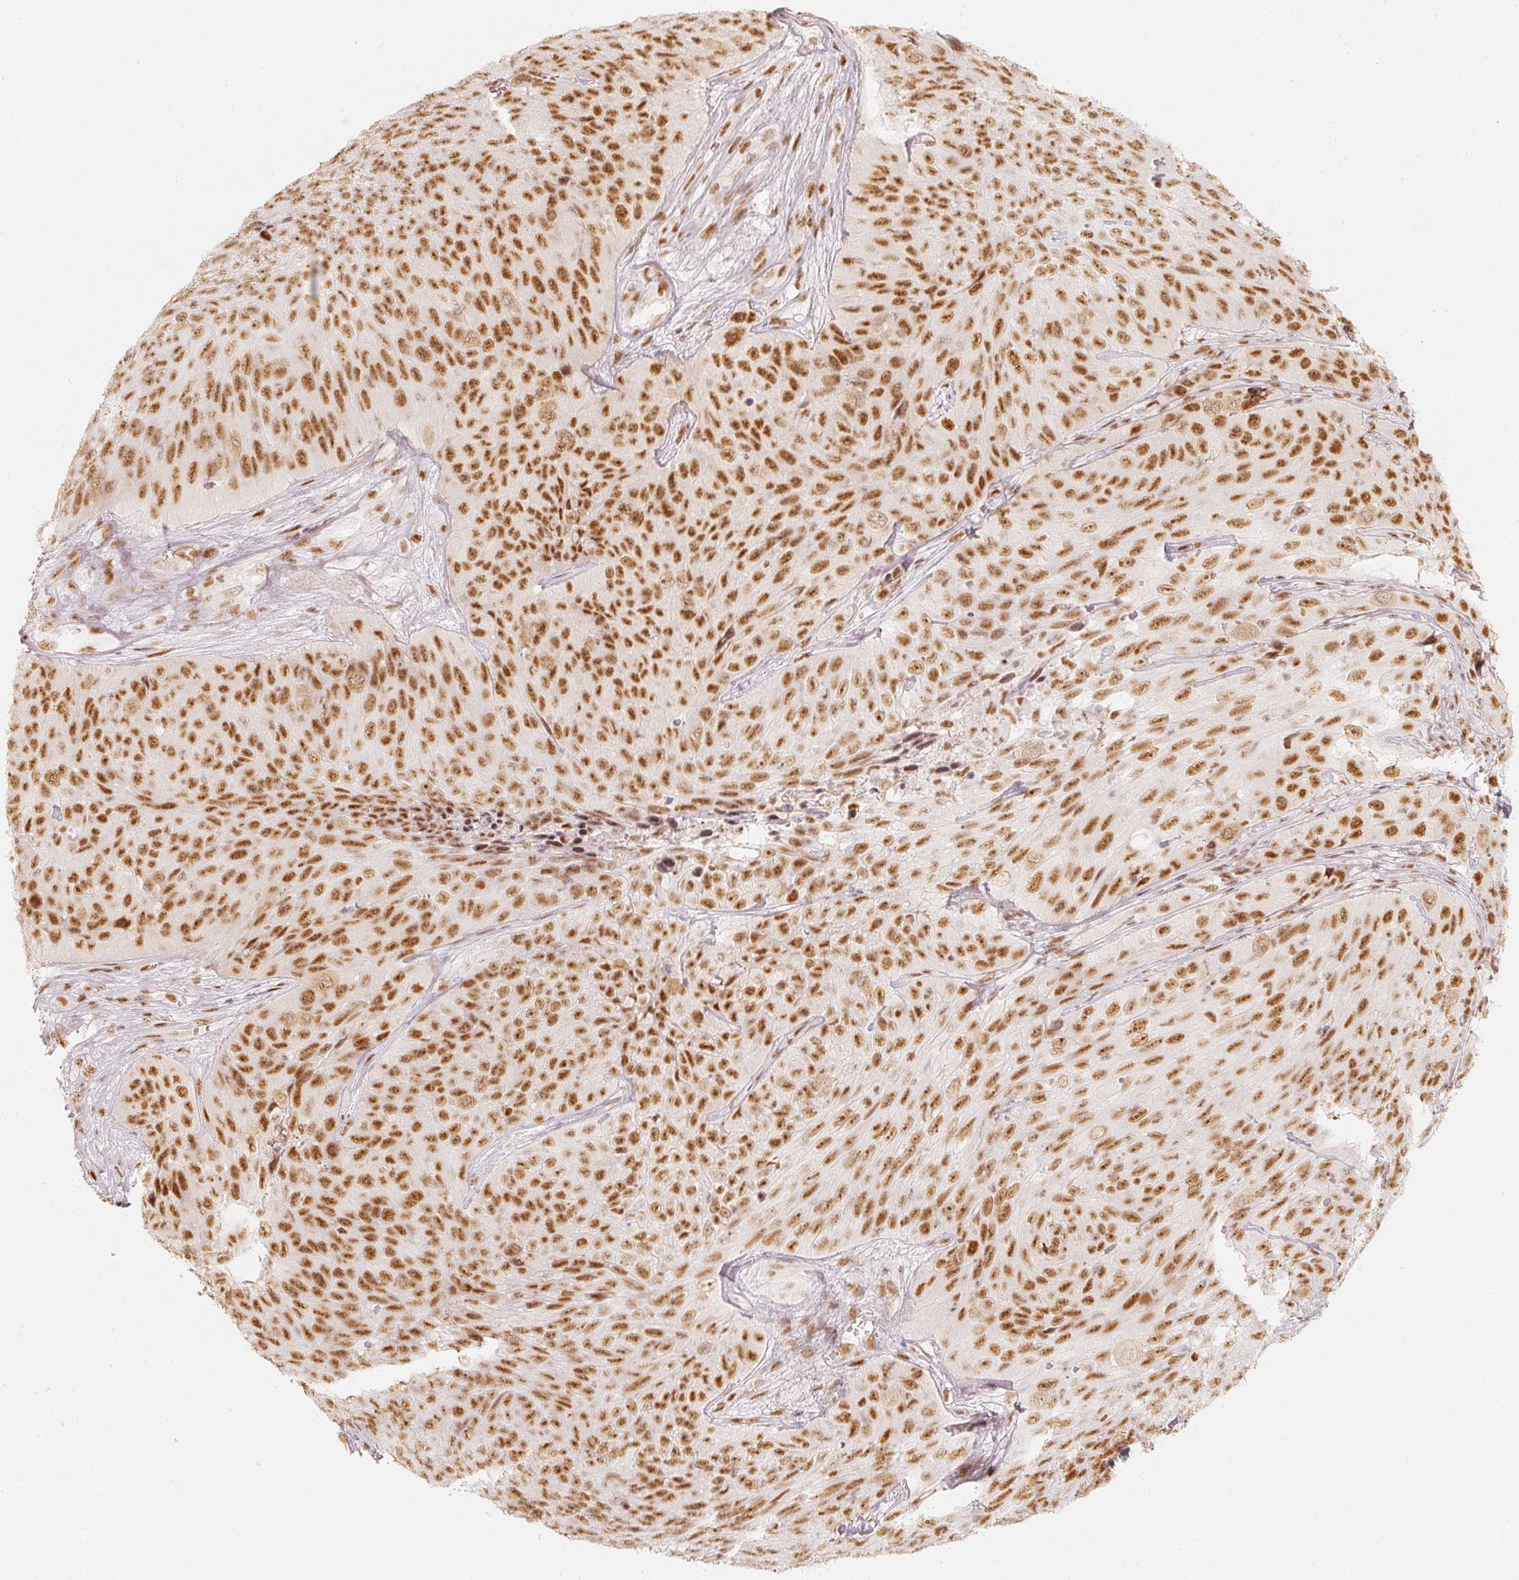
{"staining": {"intensity": "moderate", "quantity": ">75%", "location": "nuclear"}, "tissue": "skin cancer", "cell_type": "Tumor cells", "image_type": "cancer", "snomed": [{"axis": "morphology", "description": "Squamous cell carcinoma, NOS"}, {"axis": "topography", "description": "Skin"}], "caption": "A brown stain highlights moderate nuclear expression of a protein in skin cancer tumor cells.", "gene": "PPP1R10", "patient": {"sex": "female", "age": 87}}